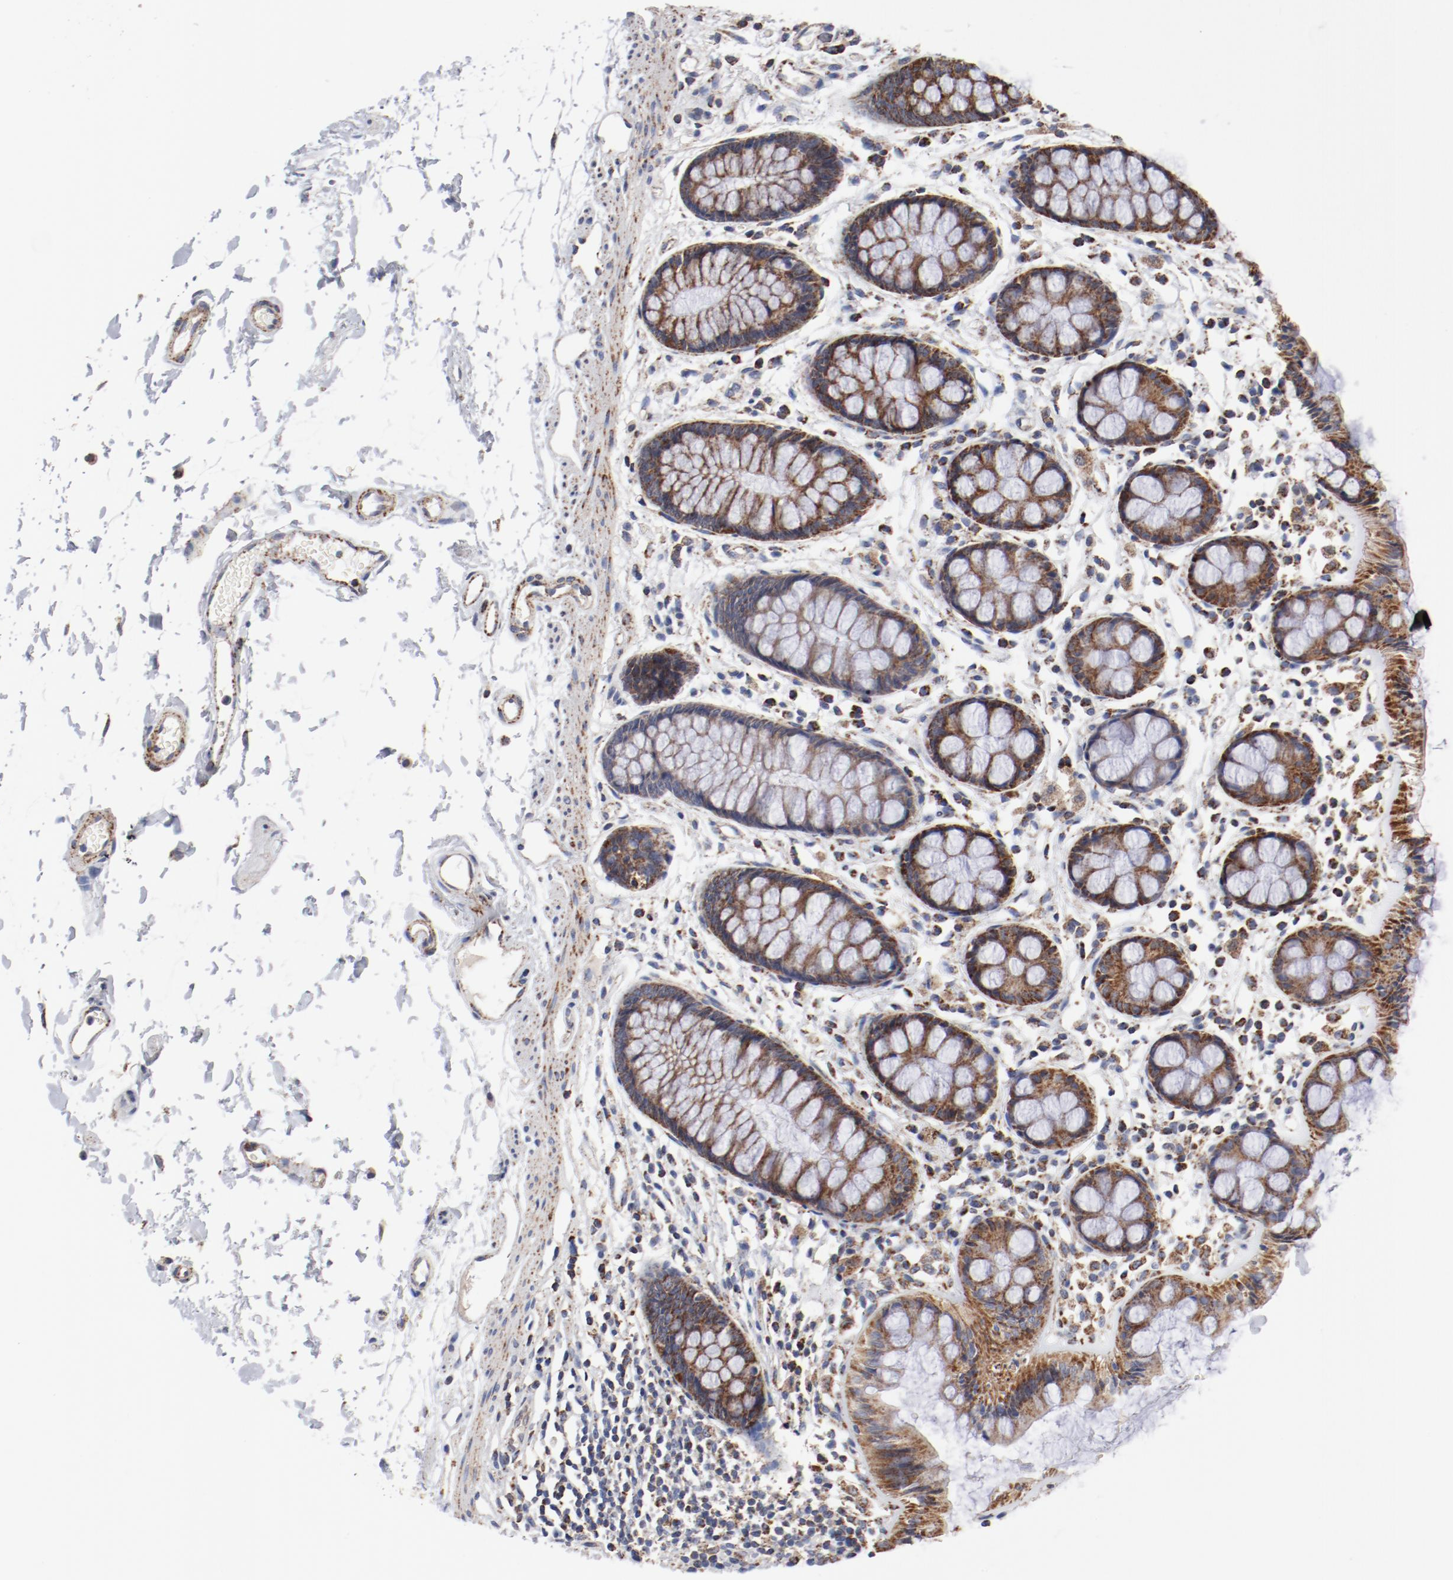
{"staining": {"intensity": "strong", "quantity": ">75%", "location": "cytoplasmic/membranous"}, "tissue": "rectum", "cell_type": "Glandular cells", "image_type": "normal", "snomed": [{"axis": "morphology", "description": "Normal tissue, NOS"}, {"axis": "topography", "description": "Rectum"}], "caption": "Benign rectum reveals strong cytoplasmic/membranous expression in approximately >75% of glandular cells, visualized by immunohistochemistry.", "gene": "NDUFV2", "patient": {"sex": "female", "age": 66}}